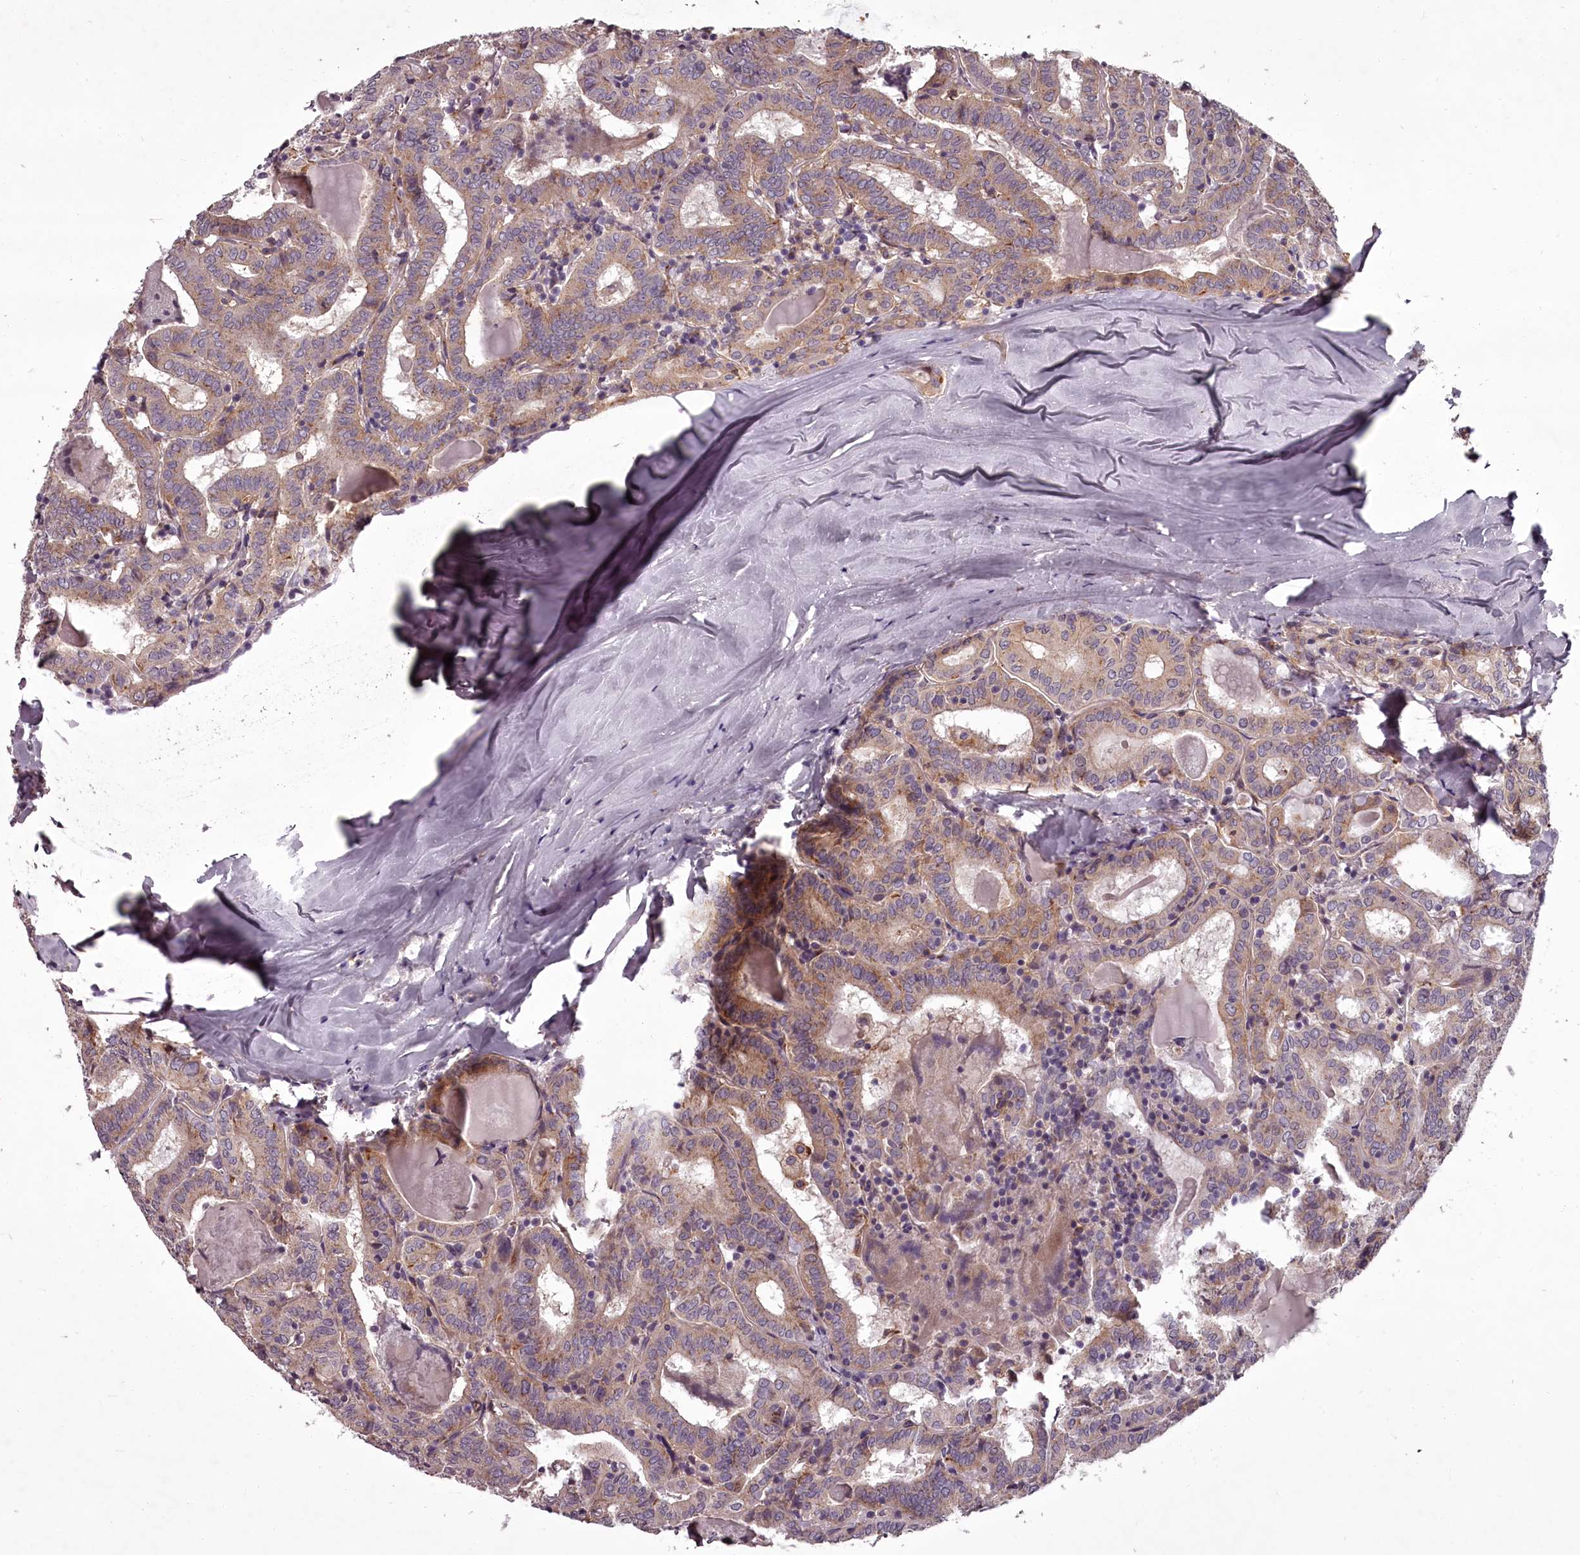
{"staining": {"intensity": "weak", "quantity": ">75%", "location": "cytoplasmic/membranous"}, "tissue": "thyroid cancer", "cell_type": "Tumor cells", "image_type": "cancer", "snomed": [{"axis": "morphology", "description": "Papillary adenocarcinoma, NOS"}, {"axis": "topography", "description": "Thyroid gland"}], "caption": "A brown stain labels weak cytoplasmic/membranous staining of a protein in thyroid cancer tumor cells.", "gene": "STX6", "patient": {"sex": "female", "age": 72}}